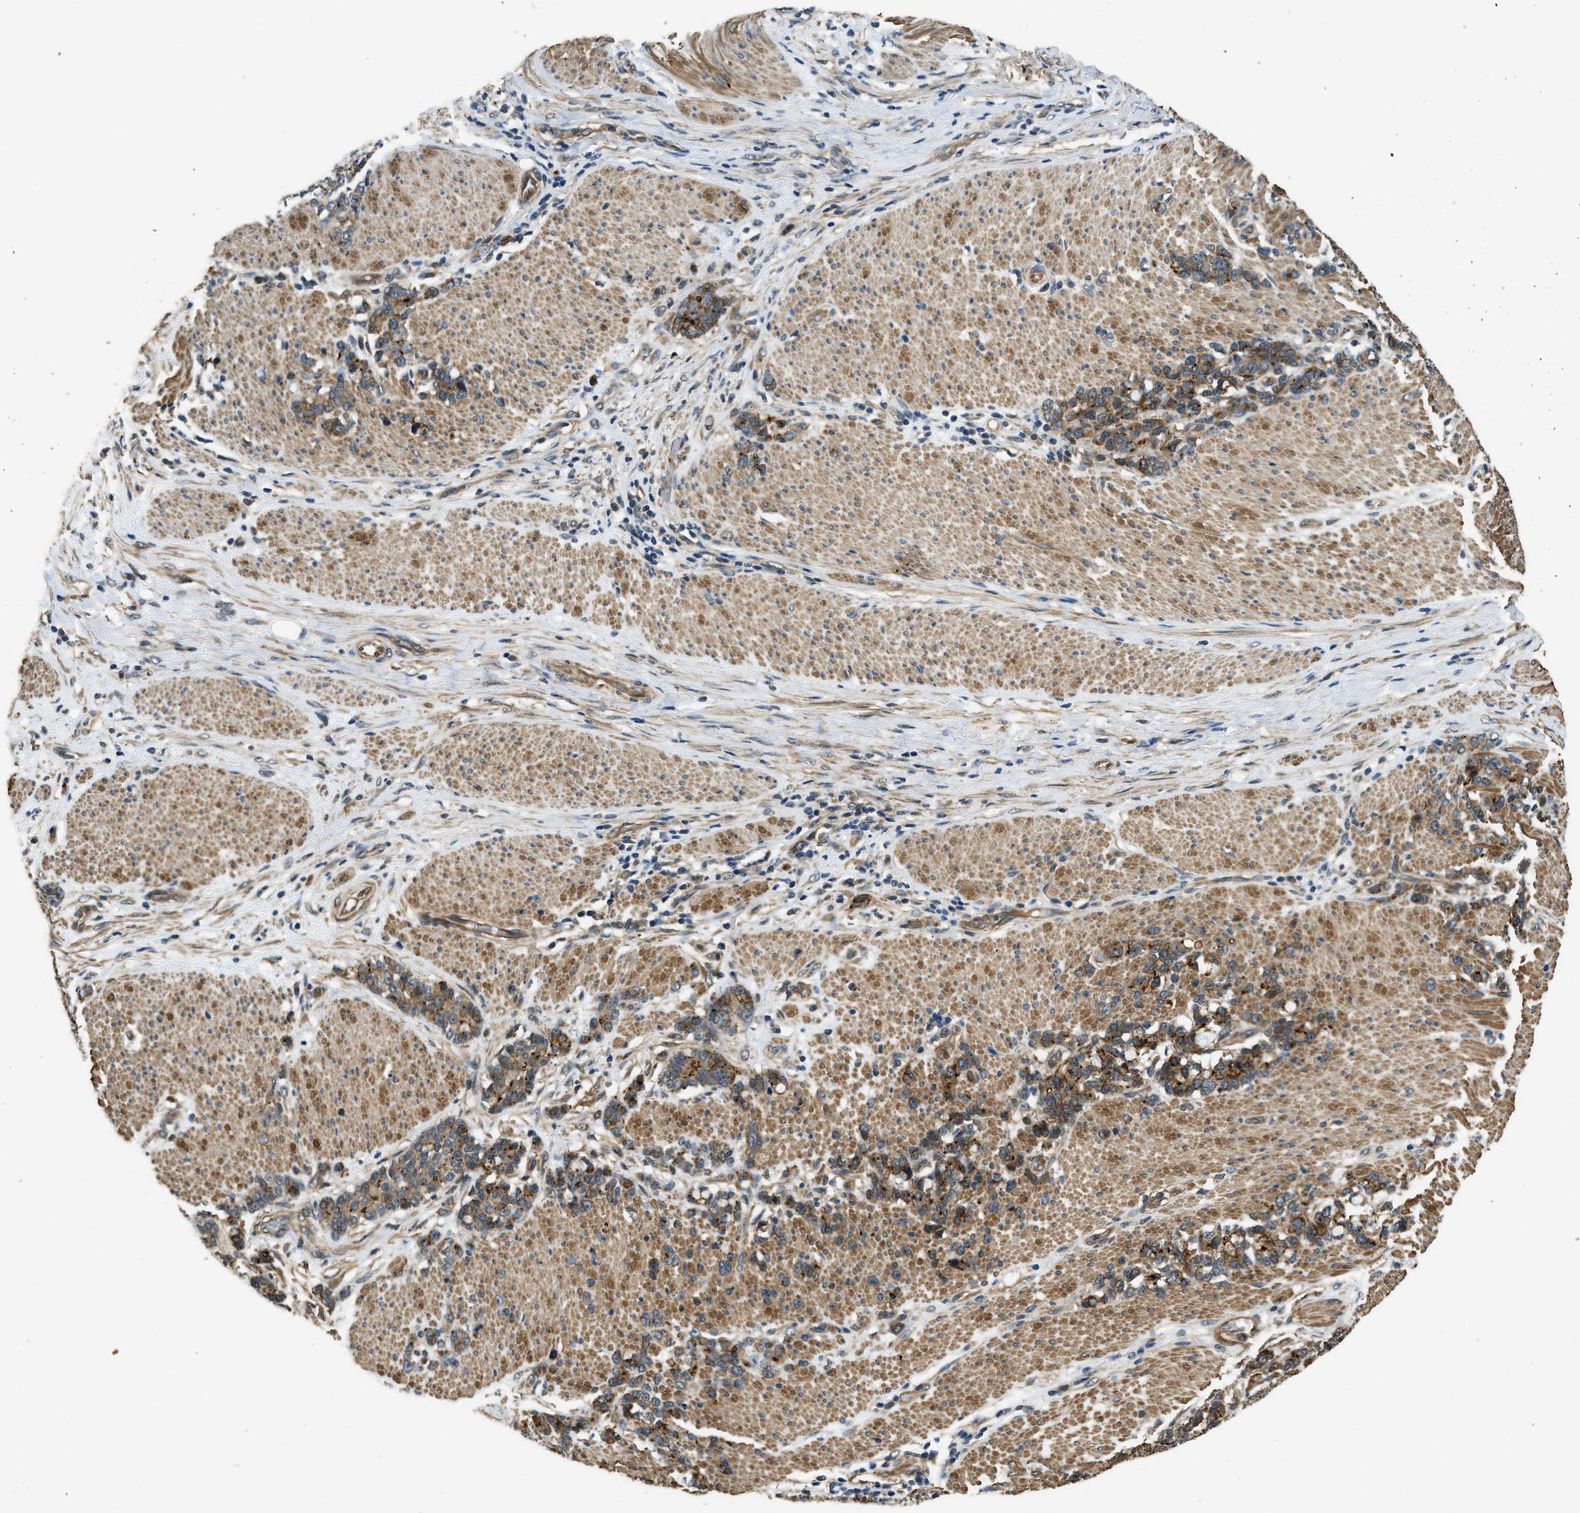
{"staining": {"intensity": "strong", "quantity": "25%-75%", "location": "cytoplasmic/membranous"}, "tissue": "stomach cancer", "cell_type": "Tumor cells", "image_type": "cancer", "snomed": [{"axis": "morphology", "description": "Adenocarcinoma, NOS"}, {"axis": "topography", "description": "Stomach, lower"}], "caption": "Brown immunohistochemical staining in human stomach adenocarcinoma exhibits strong cytoplasmic/membranous staining in approximately 25%-75% of tumor cells.", "gene": "CGN", "patient": {"sex": "male", "age": 88}}